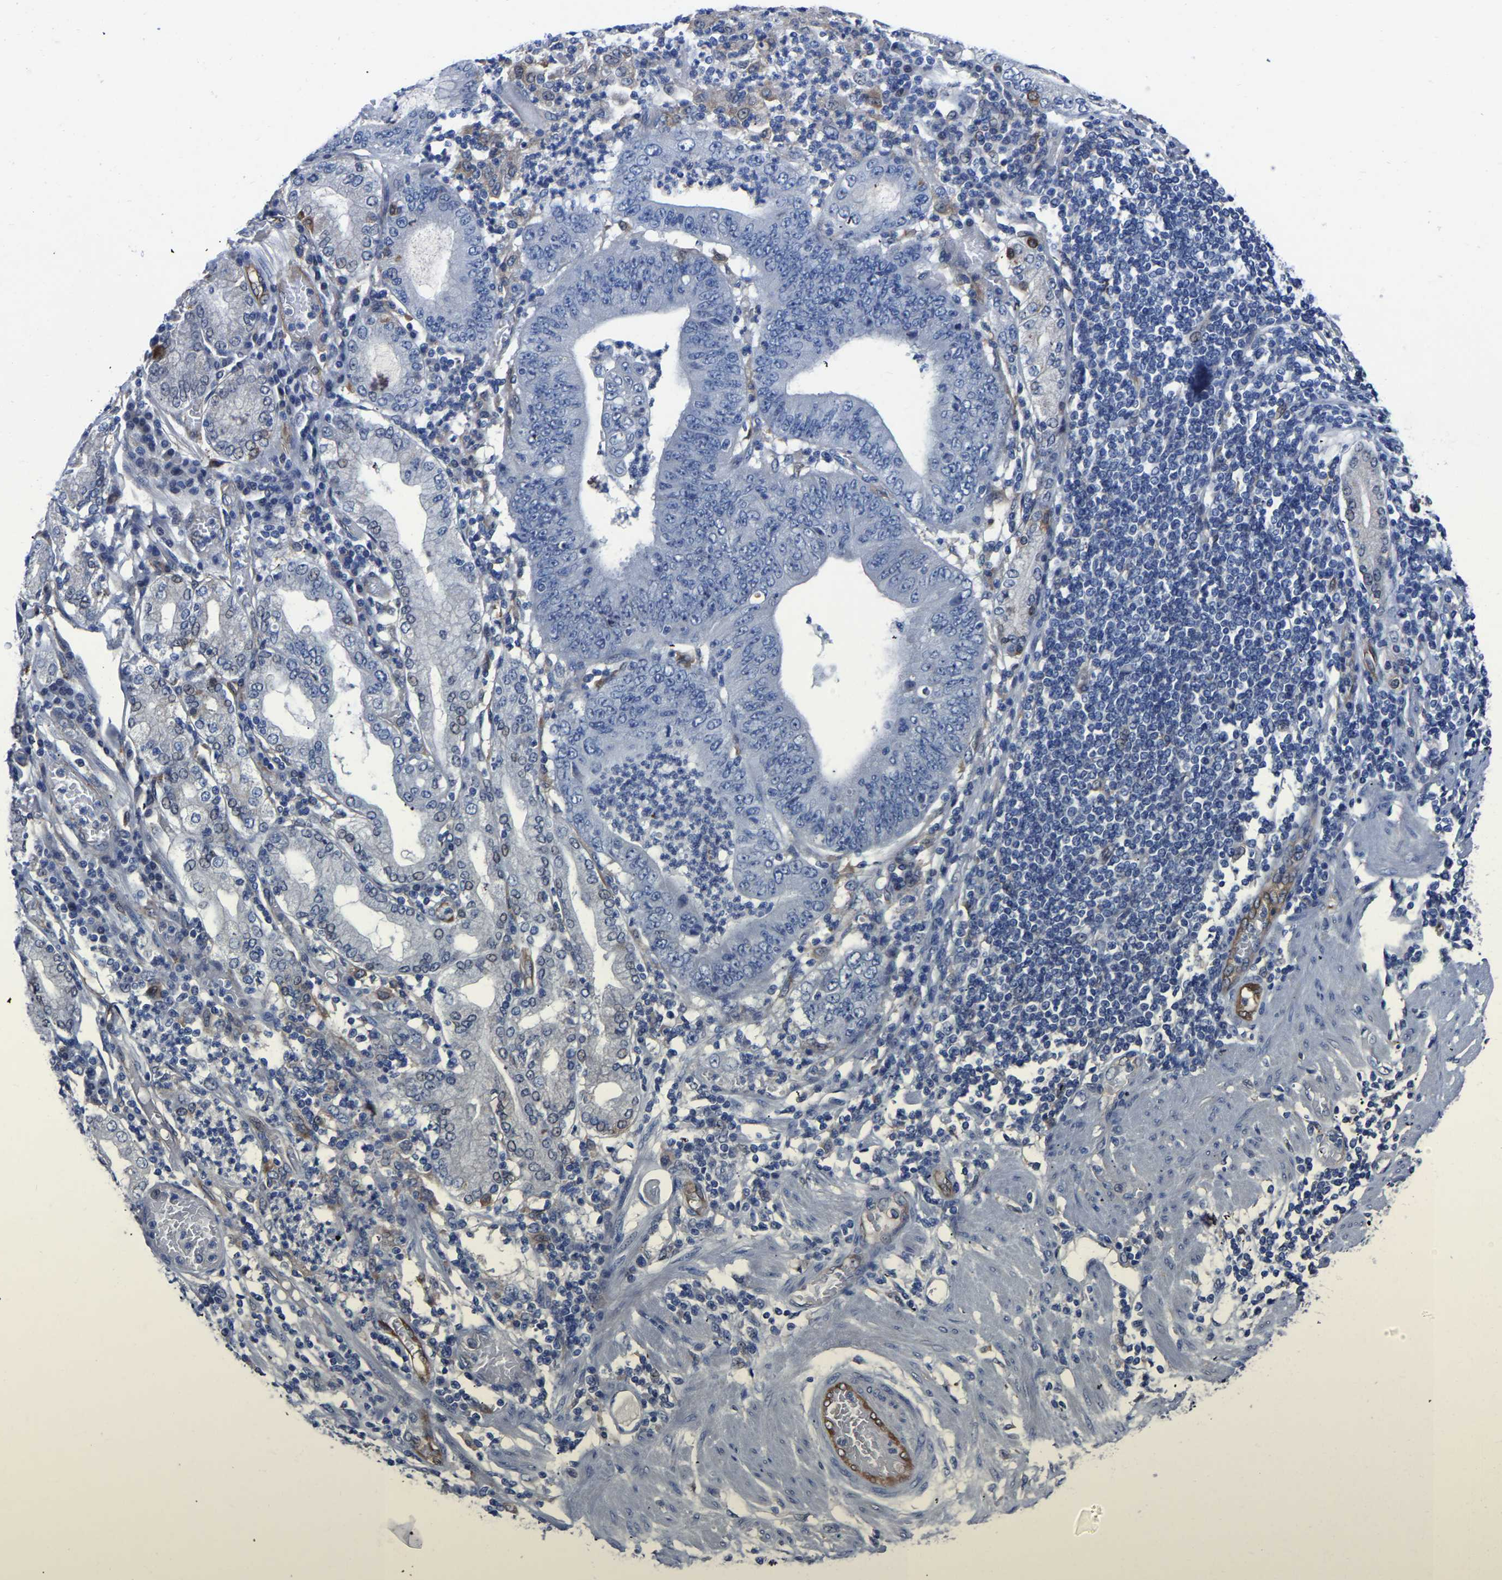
{"staining": {"intensity": "negative", "quantity": "none", "location": "none"}, "tissue": "stomach cancer", "cell_type": "Tumor cells", "image_type": "cancer", "snomed": [{"axis": "morphology", "description": "Adenocarcinoma, NOS"}, {"axis": "topography", "description": "Stomach"}], "caption": "Photomicrograph shows no significant protein positivity in tumor cells of stomach cancer.", "gene": "ATG2B", "patient": {"sex": "female", "age": 73}}